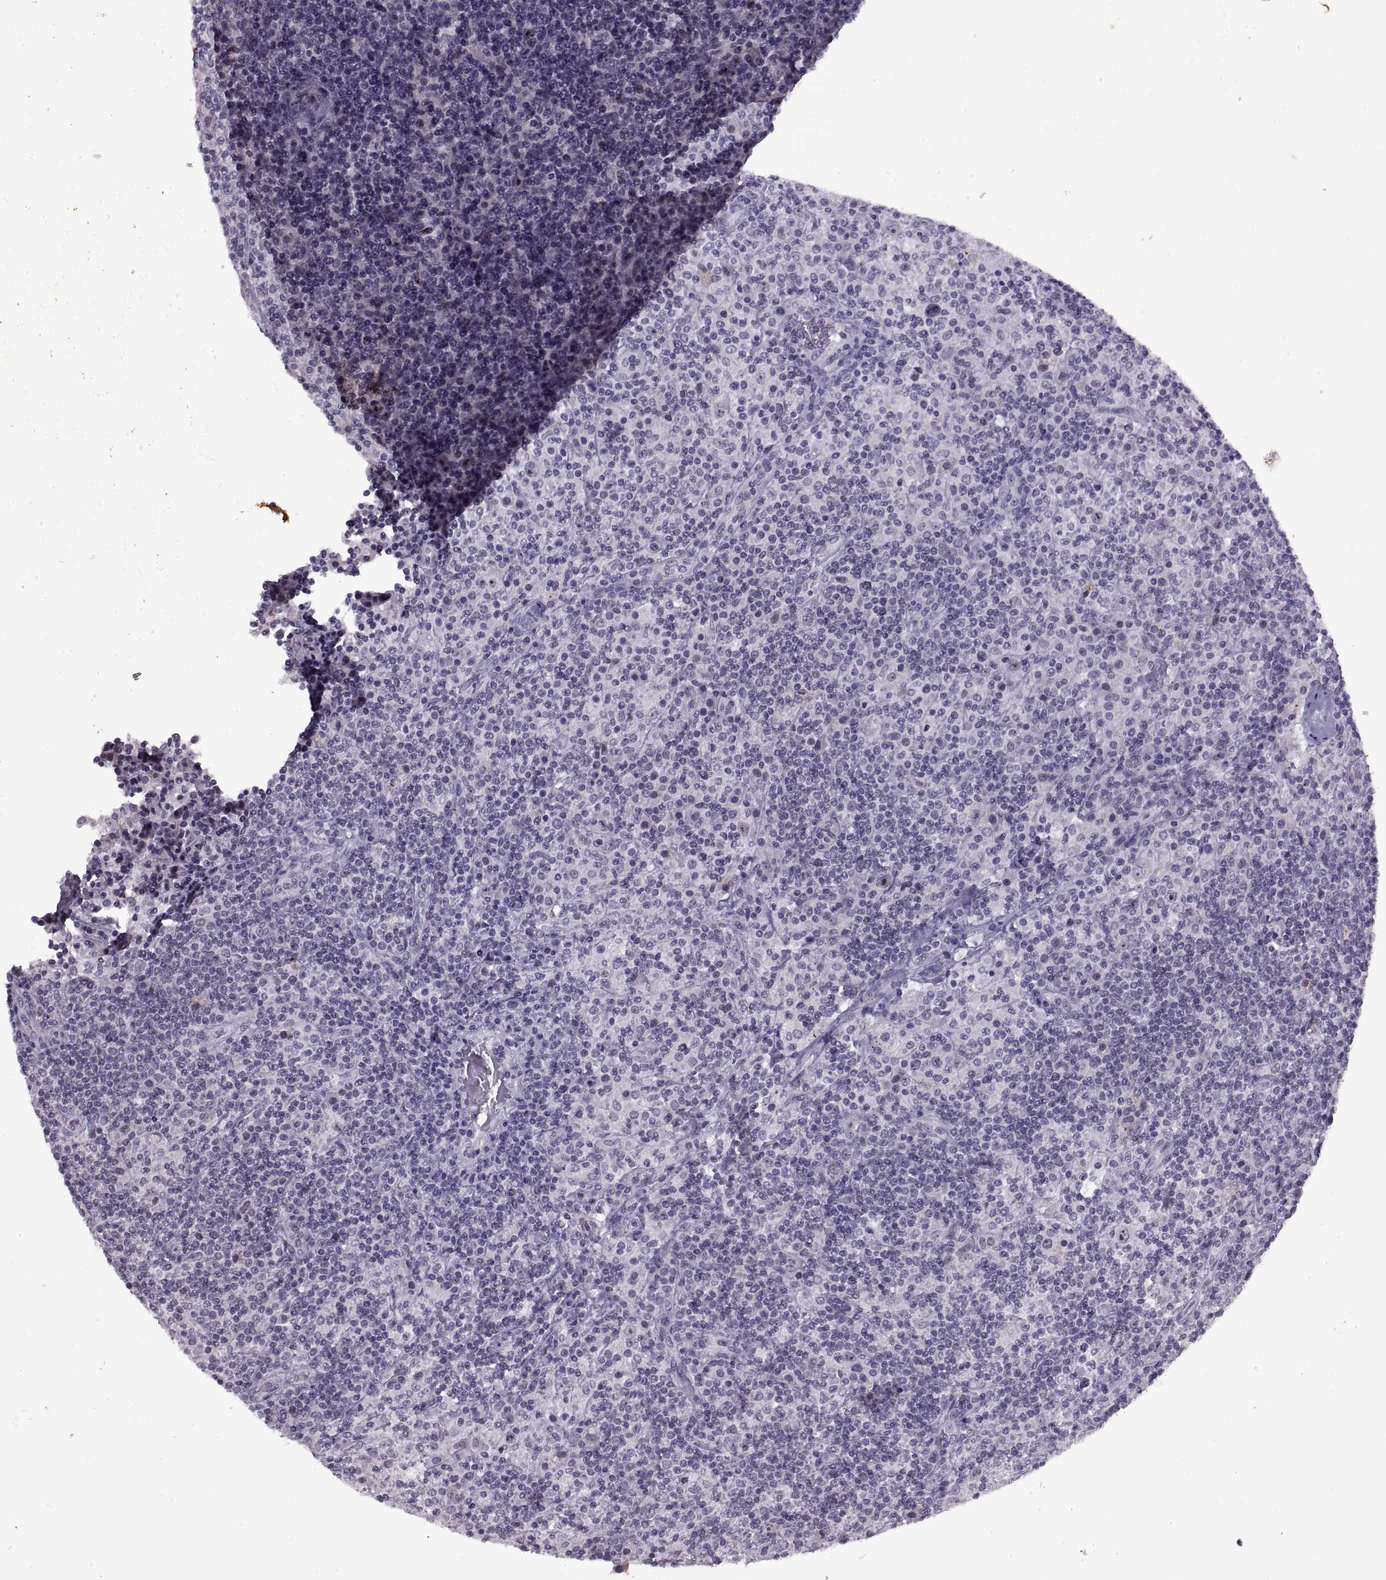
{"staining": {"intensity": "strong", "quantity": ">75%", "location": "nuclear"}, "tissue": "lymphoma", "cell_type": "Tumor cells", "image_type": "cancer", "snomed": [{"axis": "morphology", "description": "Hodgkin's disease, NOS"}, {"axis": "topography", "description": "Lymph node"}], "caption": "Approximately >75% of tumor cells in lymphoma display strong nuclear protein expression as visualized by brown immunohistochemical staining.", "gene": "SINHCAF", "patient": {"sex": "male", "age": 70}}